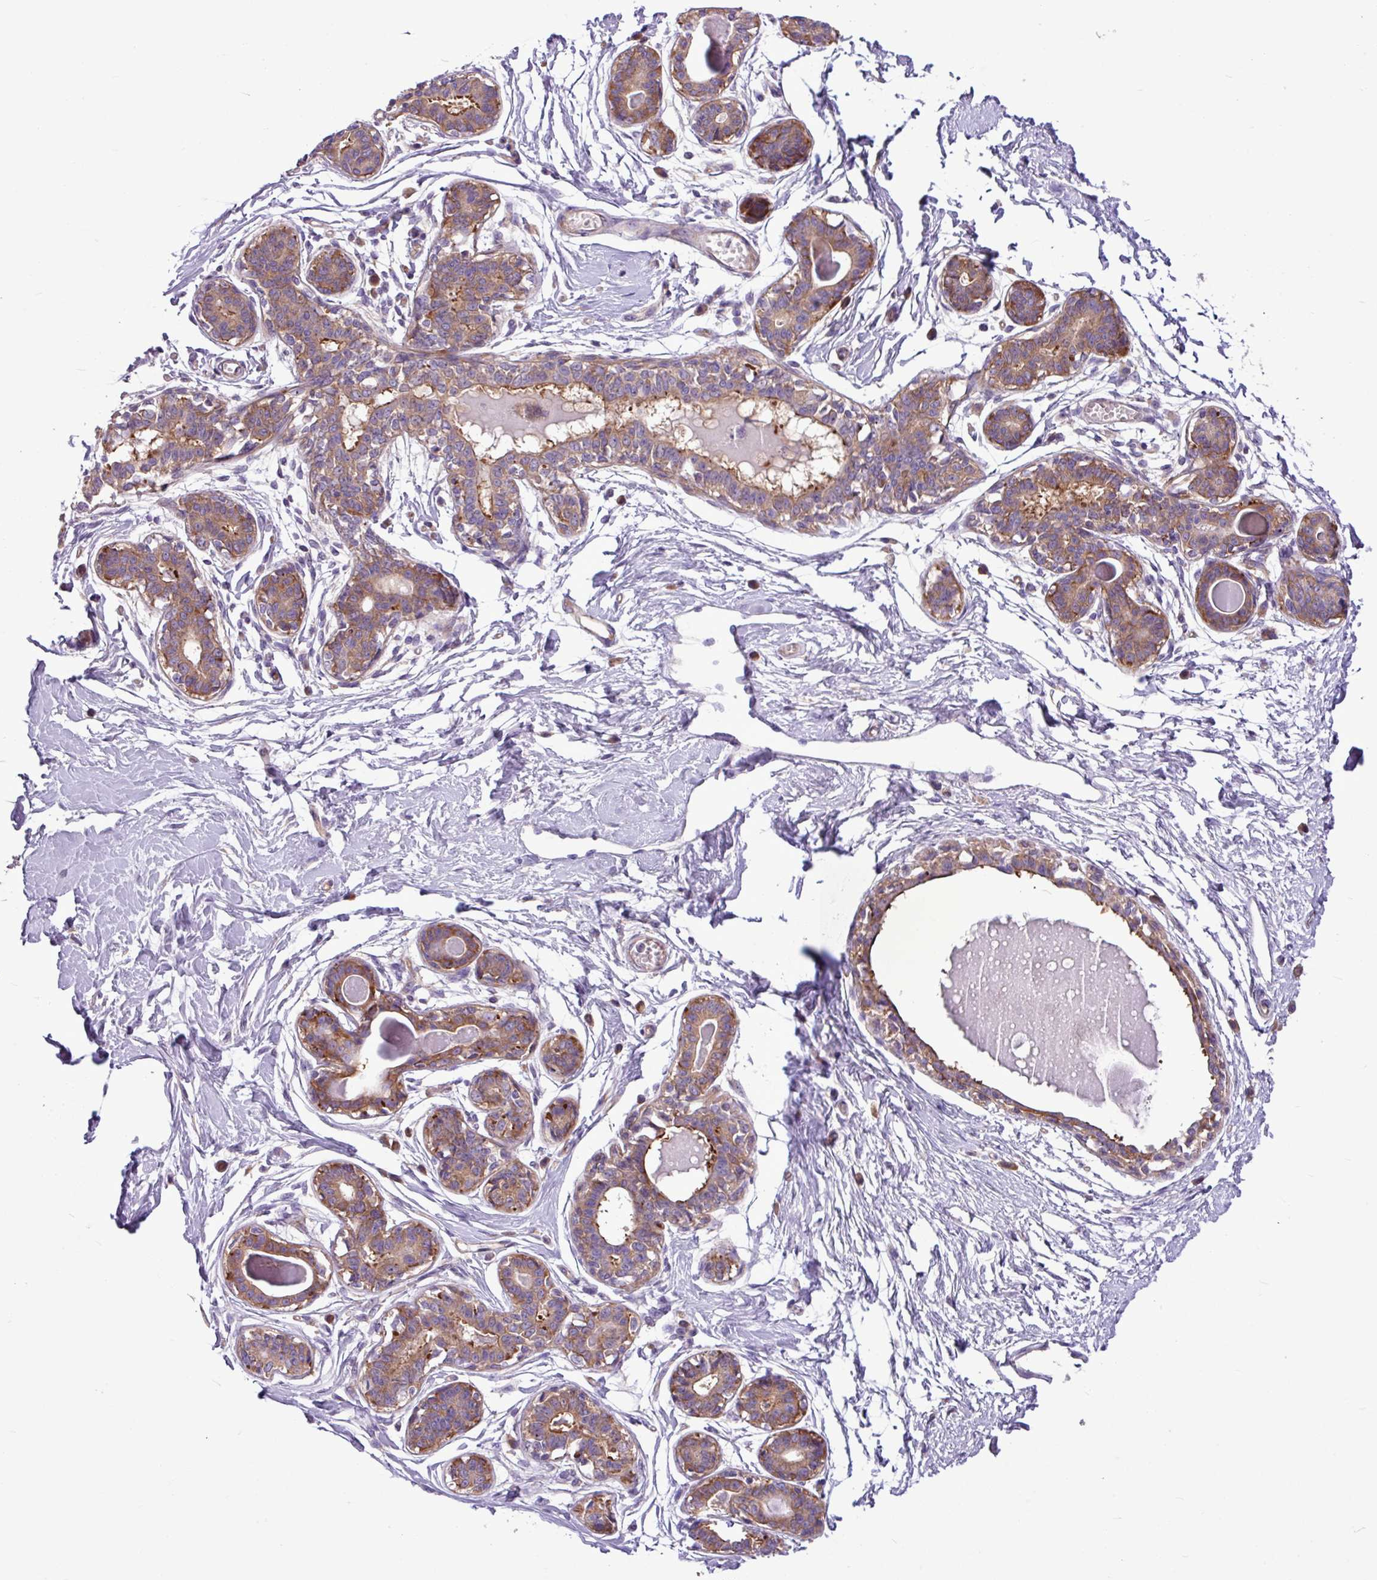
{"staining": {"intensity": "negative", "quantity": "none", "location": "none"}, "tissue": "breast", "cell_type": "Adipocytes", "image_type": "normal", "snomed": [{"axis": "morphology", "description": "Normal tissue, NOS"}, {"axis": "topography", "description": "Breast"}], "caption": "The micrograph demonstrates no staining of adipocytes in benign breast. Nuclei are stained in blue.", "gene": "MROH2A", "patient": {"sex": "female", "age": 45}}